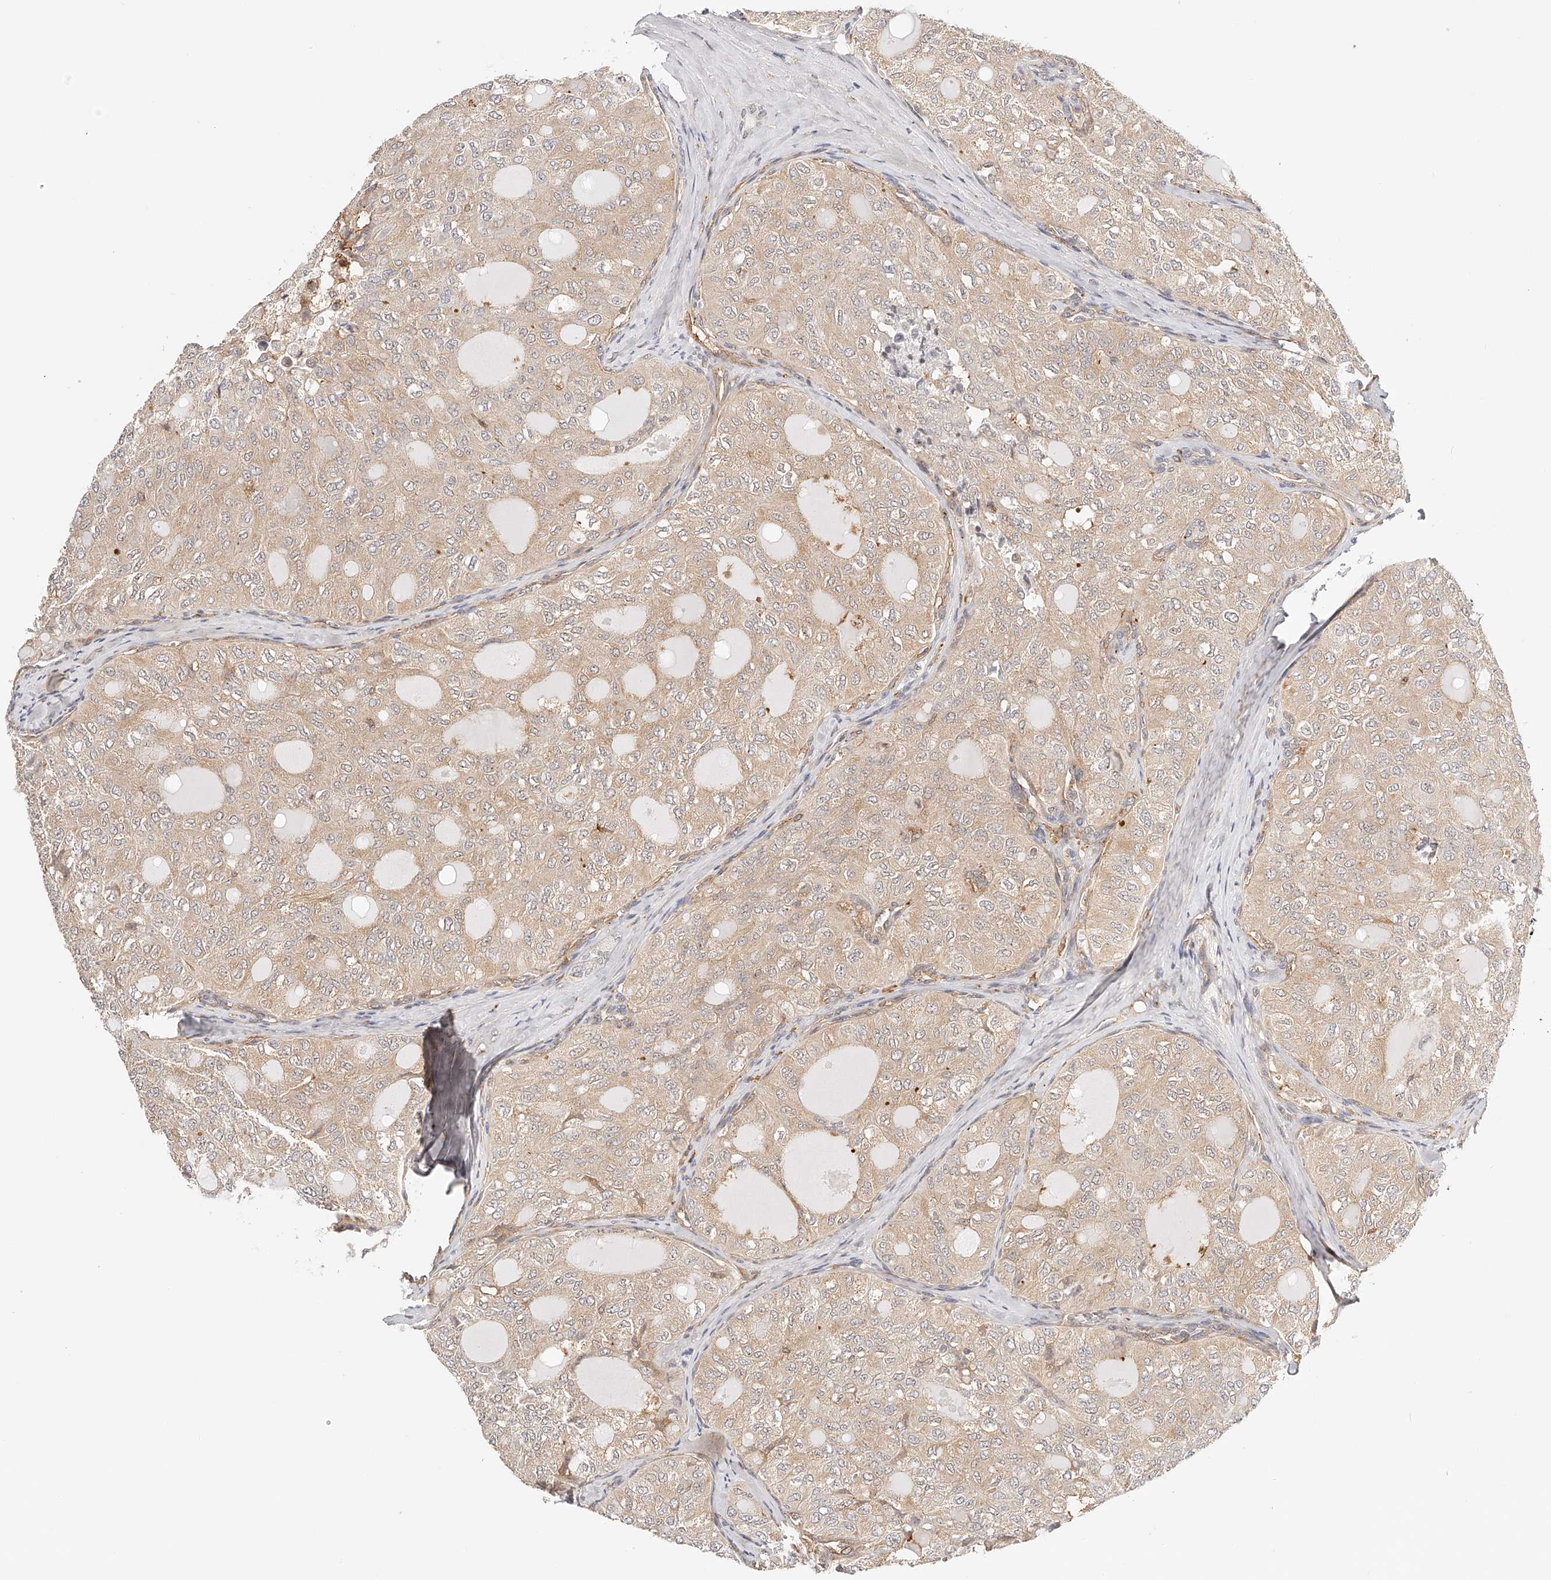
{"staining": {"intensity": "weak", "quantity": ">75%", "location": "cytoplasmic/membranous"}, "tissue": "thyroid cancer", "cell_type": "Tumor cells", "image_type": "cancer", "snomed": [{"axis": "morphology", "description": "Follicular adenoma carcinoma, NOS"}, {"axis": "topography", "description": "Thyroid gland"}], "caption": "Follicular adenoma carcinoma (thyroid) stained for a protein shows weak cytoplasmic/membranous positivity in tumor cells. Using DAB (brown) and hematoxylin (blue) stains, captured at high magnification using brightfield microscopy.", "gene": "SYNC", "patient": {"sex": "male", "age": 75}}